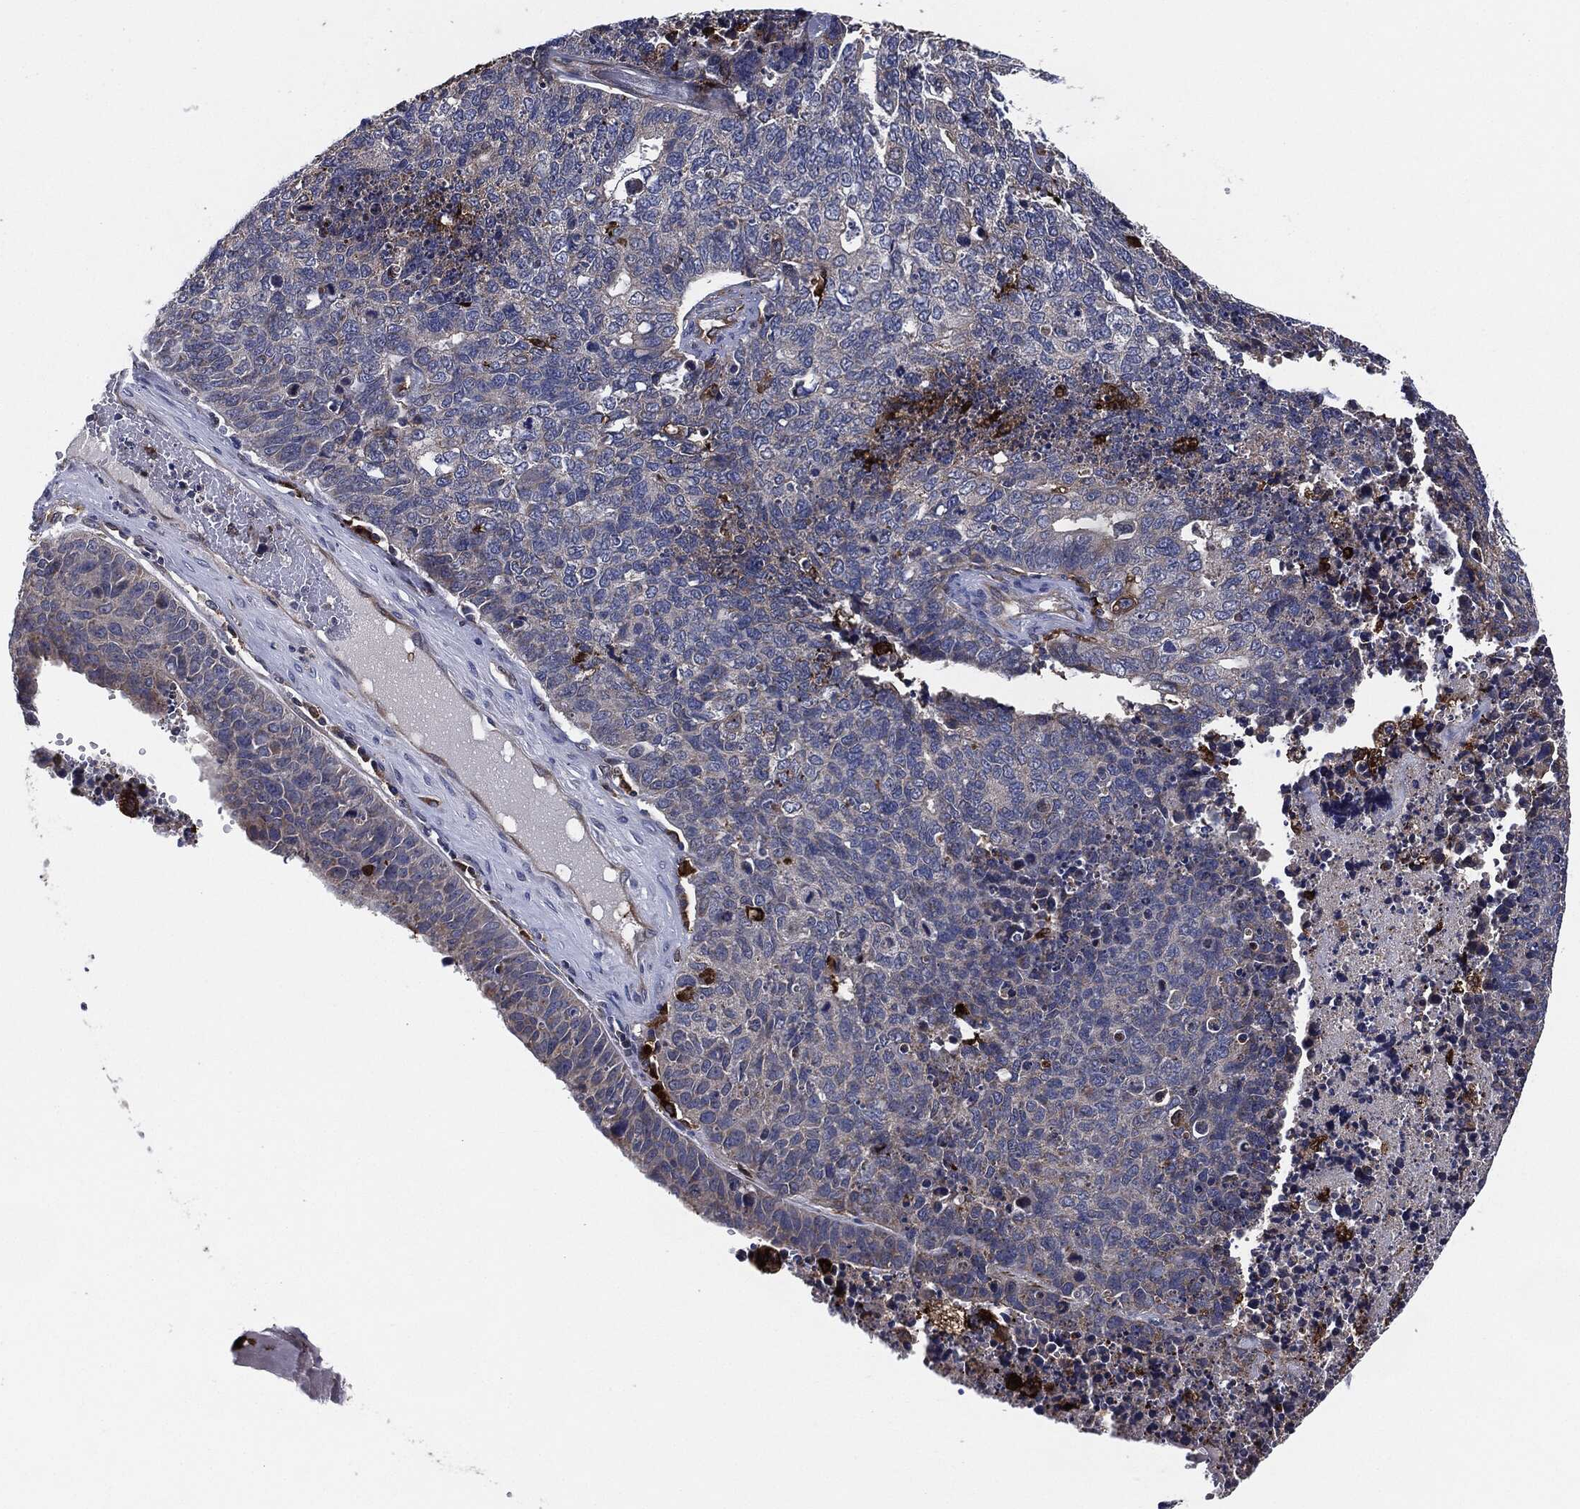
{"staining": {"intensity": "weak", "quantity": "25%-75%", "location": "cytoplasmic/membranous"}, "tissue": "cervical cancer", "cell_type": "Tumor cells", "image_type": "cancer", "snomed": [{"axis": "morphology", "description": "Squamous cell carcinoma, NOS"}, {"axis": "topography", "description": "Cervix"}], "caption": "Protein expression analysis of cervical cancer displays weak cytoplasmic/membranous positivity in about 25%-75% of tumor cells.", "gene": "TMEM11", "patient": {"sex": "female", "age": 63}}